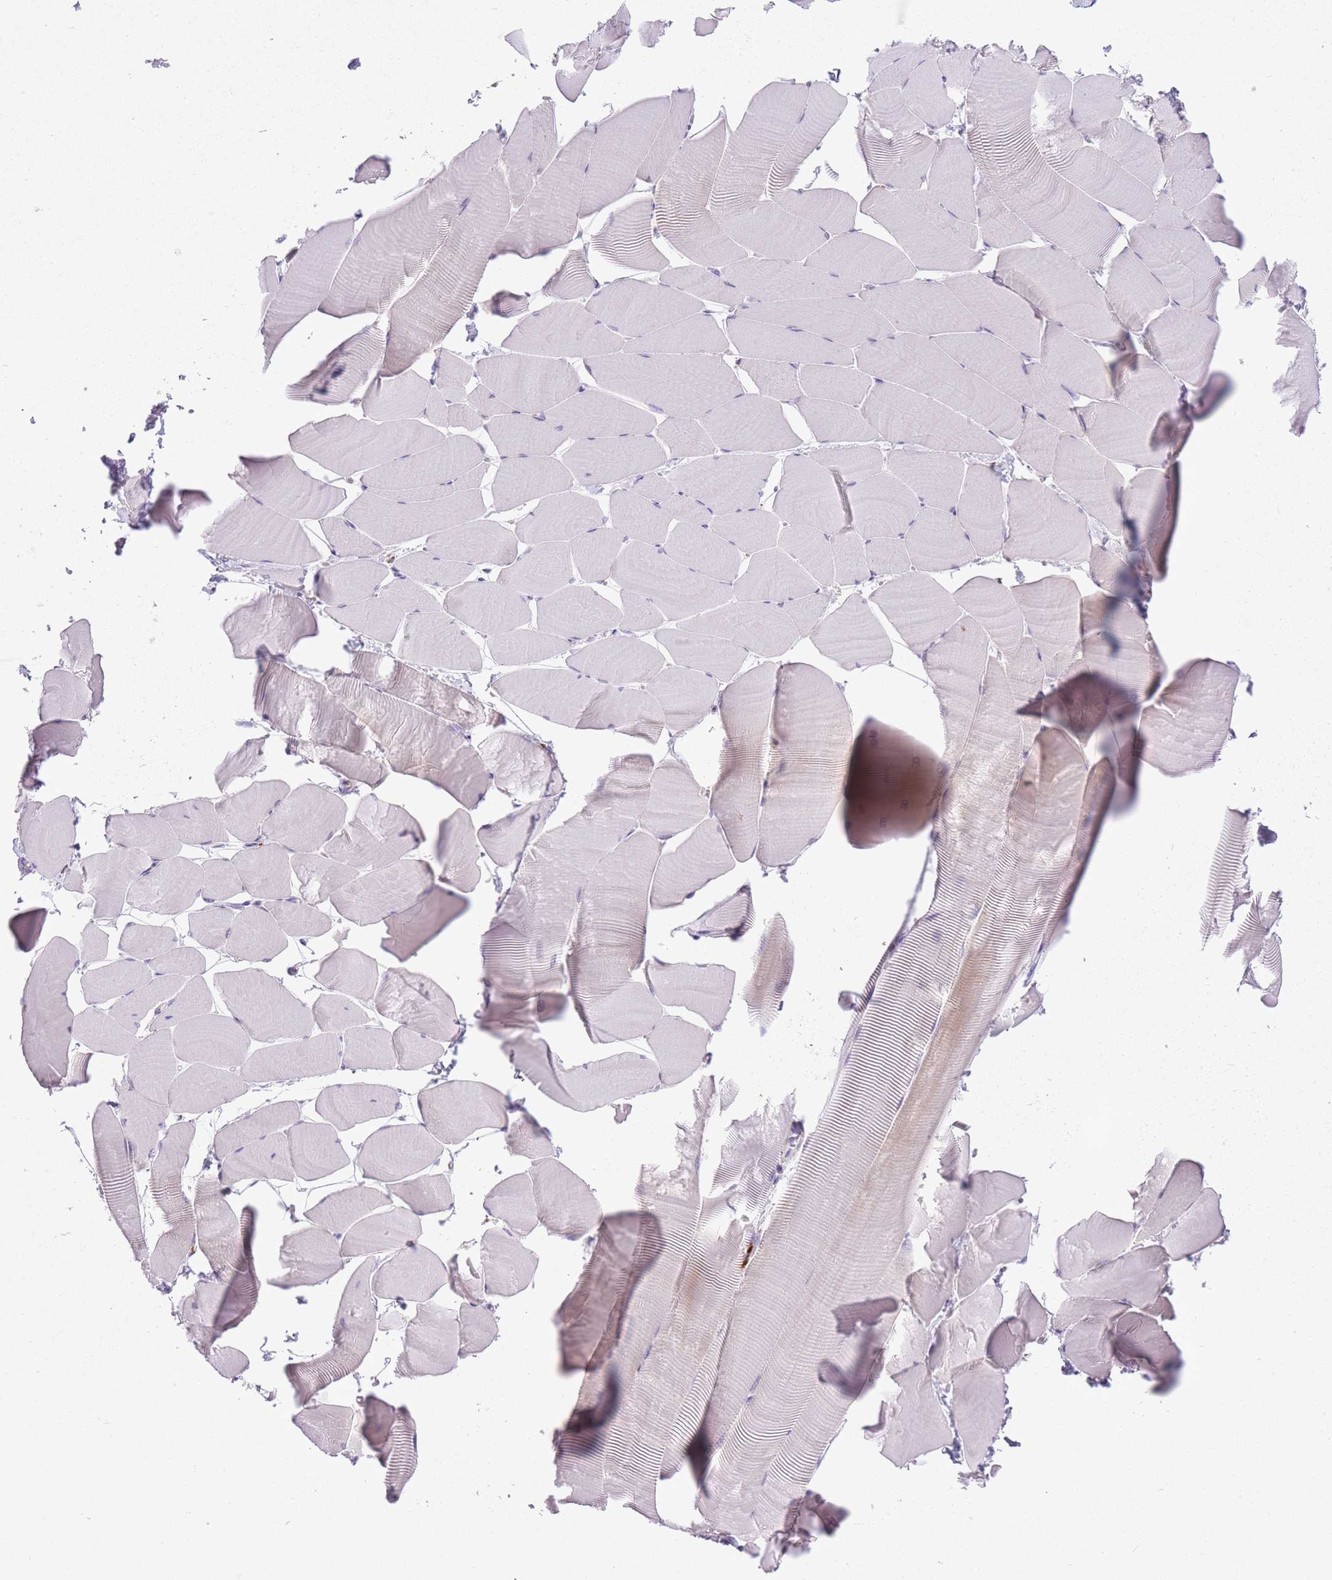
{"staining": {"intensity": "weak", "quantity": "<25%", "location": "cytoplasmic/membranous"}, "tissue": "skeletal muscle", "cell_type": "Myocytes", "image_type": "normal", "snomed": [{"axis": "morphology", "description": "Normal tissue, NOS"}, {"axis": "topography", "description": "Skeletal muscle"}], "caption": "The micrograph exhibits no staining of myocytes in normal skeletal muscle.", "gene": "B4GALT2", "patient": {"sex": "male", "age": 25}}